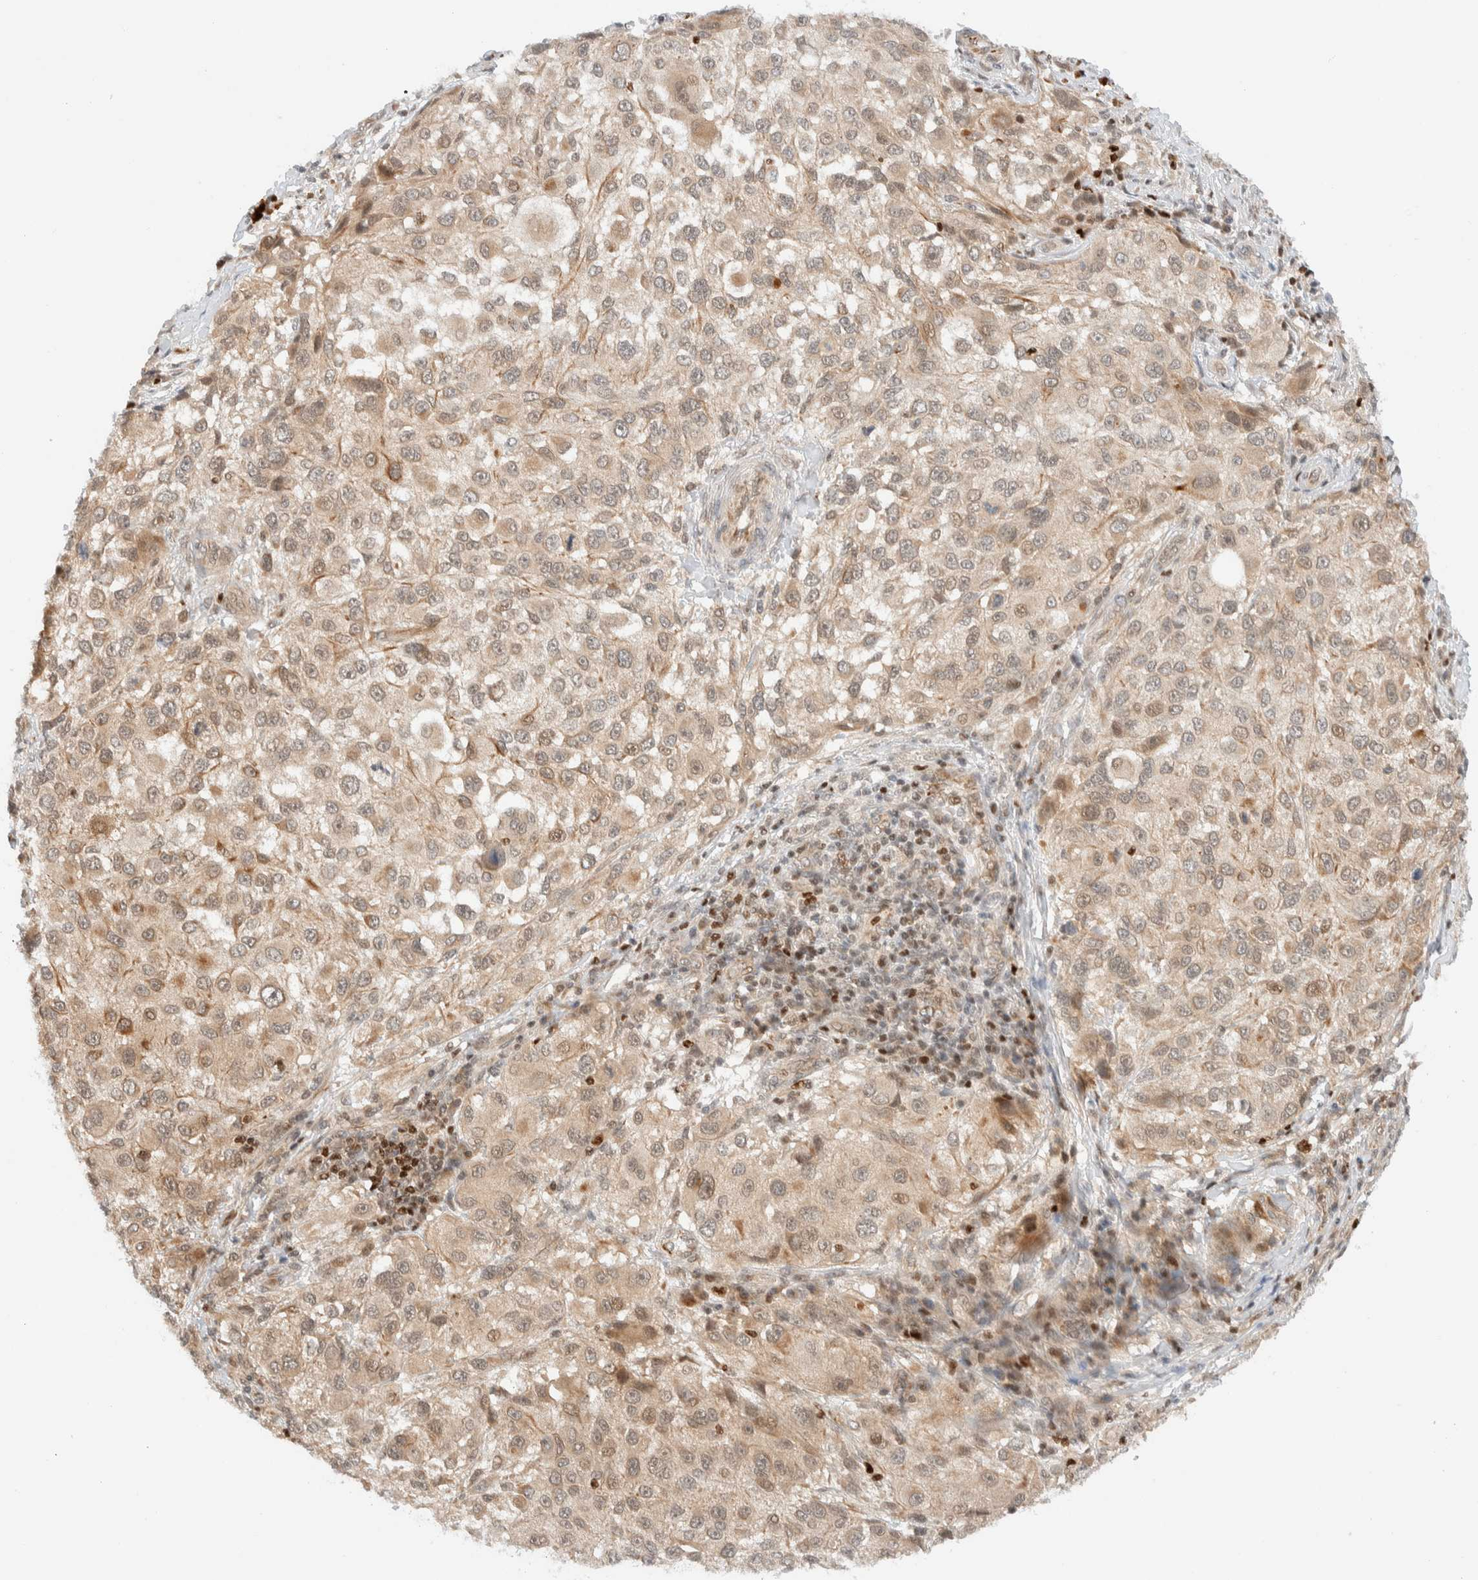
{"staining": {"intensity": "weak", "quantity": ">75%", "location": "cytoplasmic/membranous"}, "tissue": "melanoma", "cell_type": "Tumor cells", "image_type": "cancer", "snomed": [{"axis": "morphology", "description": "Necrosis, NOS"}, {"axis": "morphology", "description": "Malignant melanoma, NOS"}, {"axis": "topography", "description": "Skin"}], "caption": "Immunohistochemistry of human malignant melanoma displays low levels of weak cytoplasmic/membranous positivity in approximately >75% of tumor cells.", "gene": "C8orf76", "patient": {"sex": "female", "age": 87}}